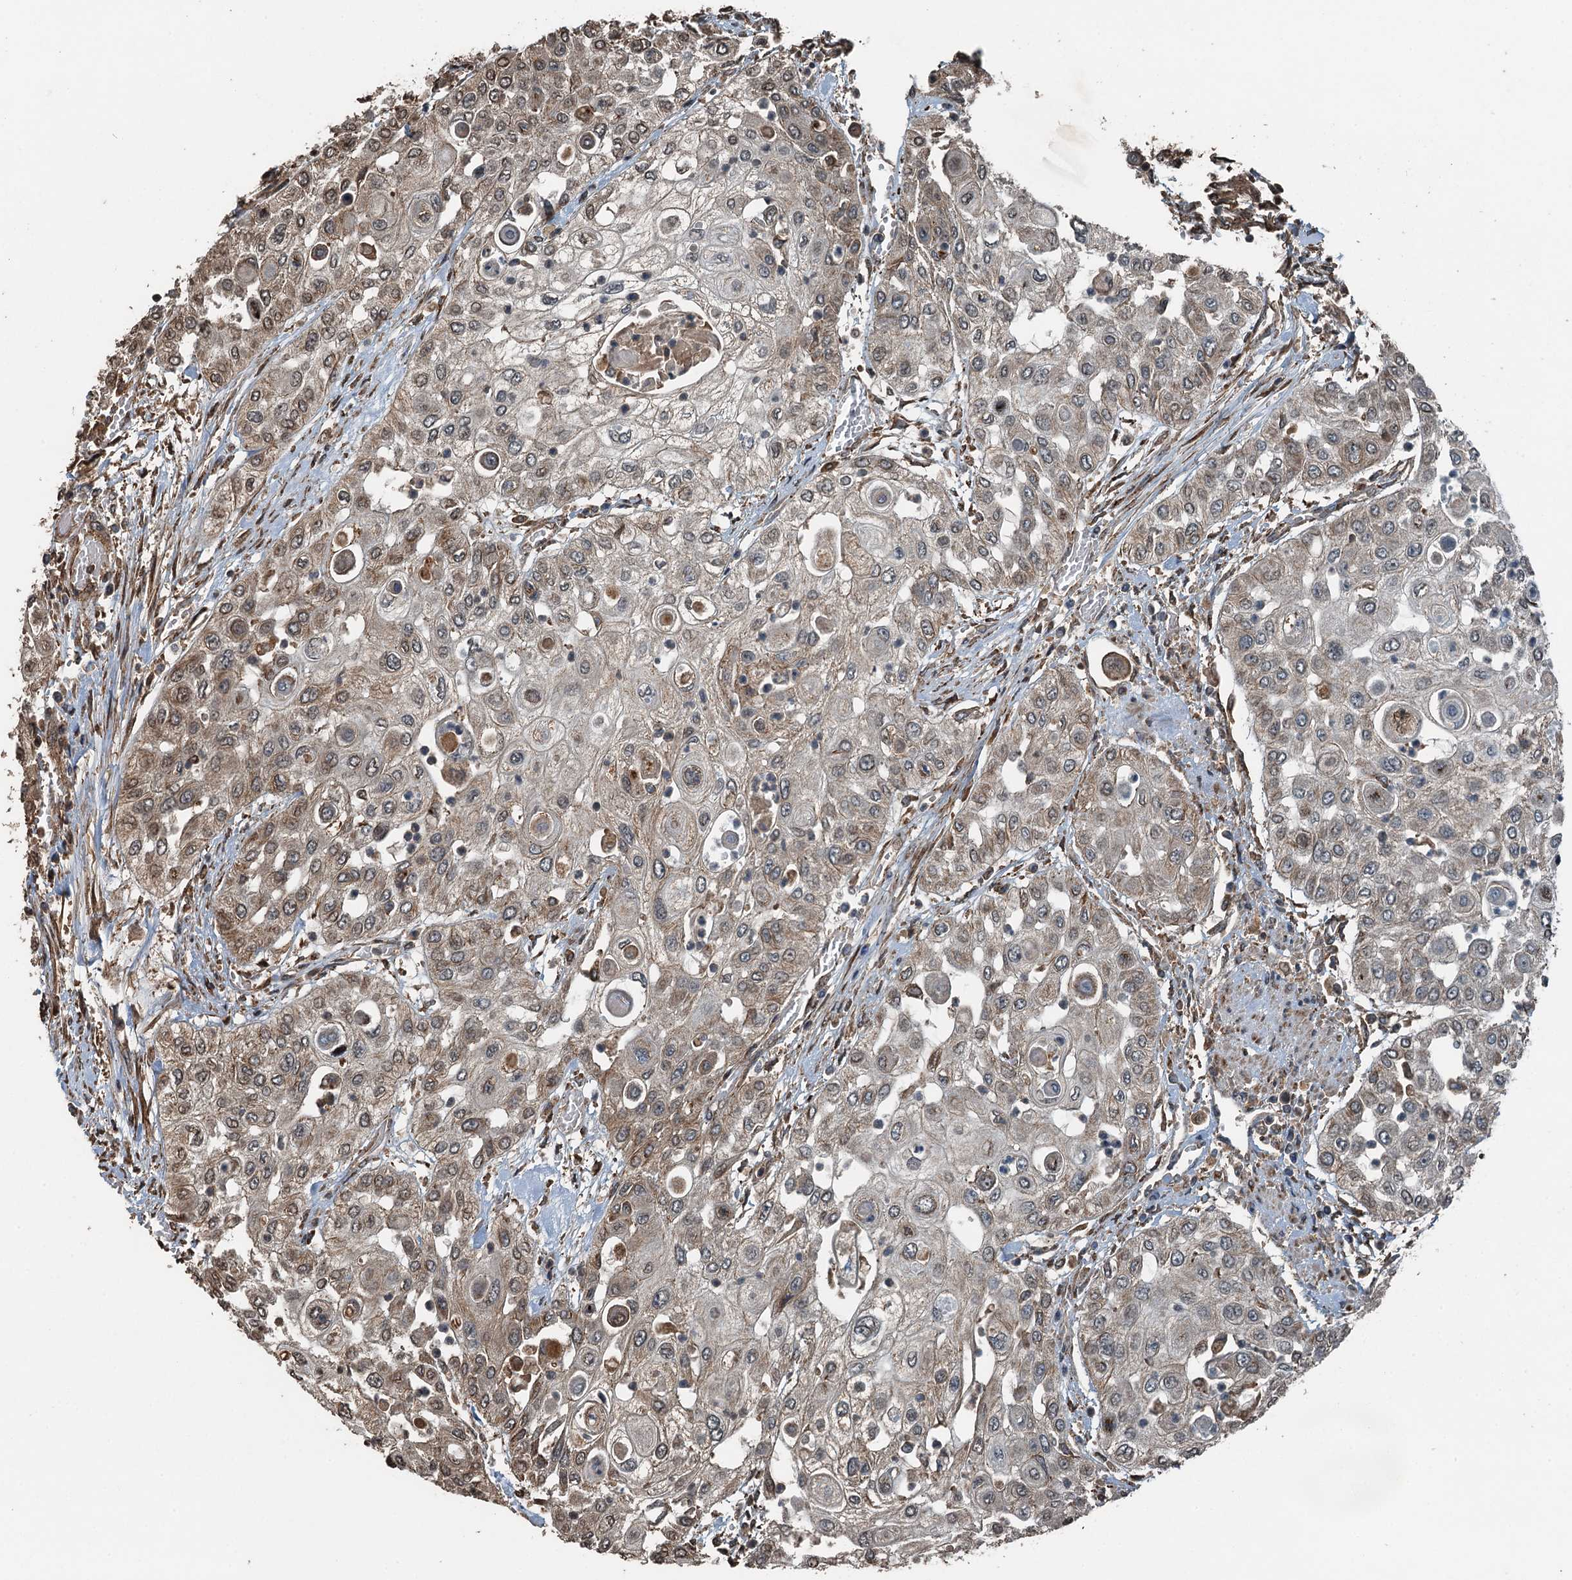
{"staining": {"intensity": "weak", "quantity": "25%-75%", "location": "cytoplasmic/membranous,nuclear"}, "tissue": "urothelial cancer", "cell_type": "Tumor cells", "image_type": "cancer", "snomed": [{"axis": "morphology", "description": "Urothelial carcinoma, High grade"}, {"axis": "topography", "description": "Urinary bladder"}], "caption": "Immunohistochemistry (IHC) (DAB (3,3'-diaminobenzidine)) staining of high-grade urothelial carcinoma reveals weak cytoplasmic/membranous and nuclear protein positivity in about 25%-75% of tumor cells.", "gene": "TCTN1", "patient": {"sex": "female", "age": 79}}